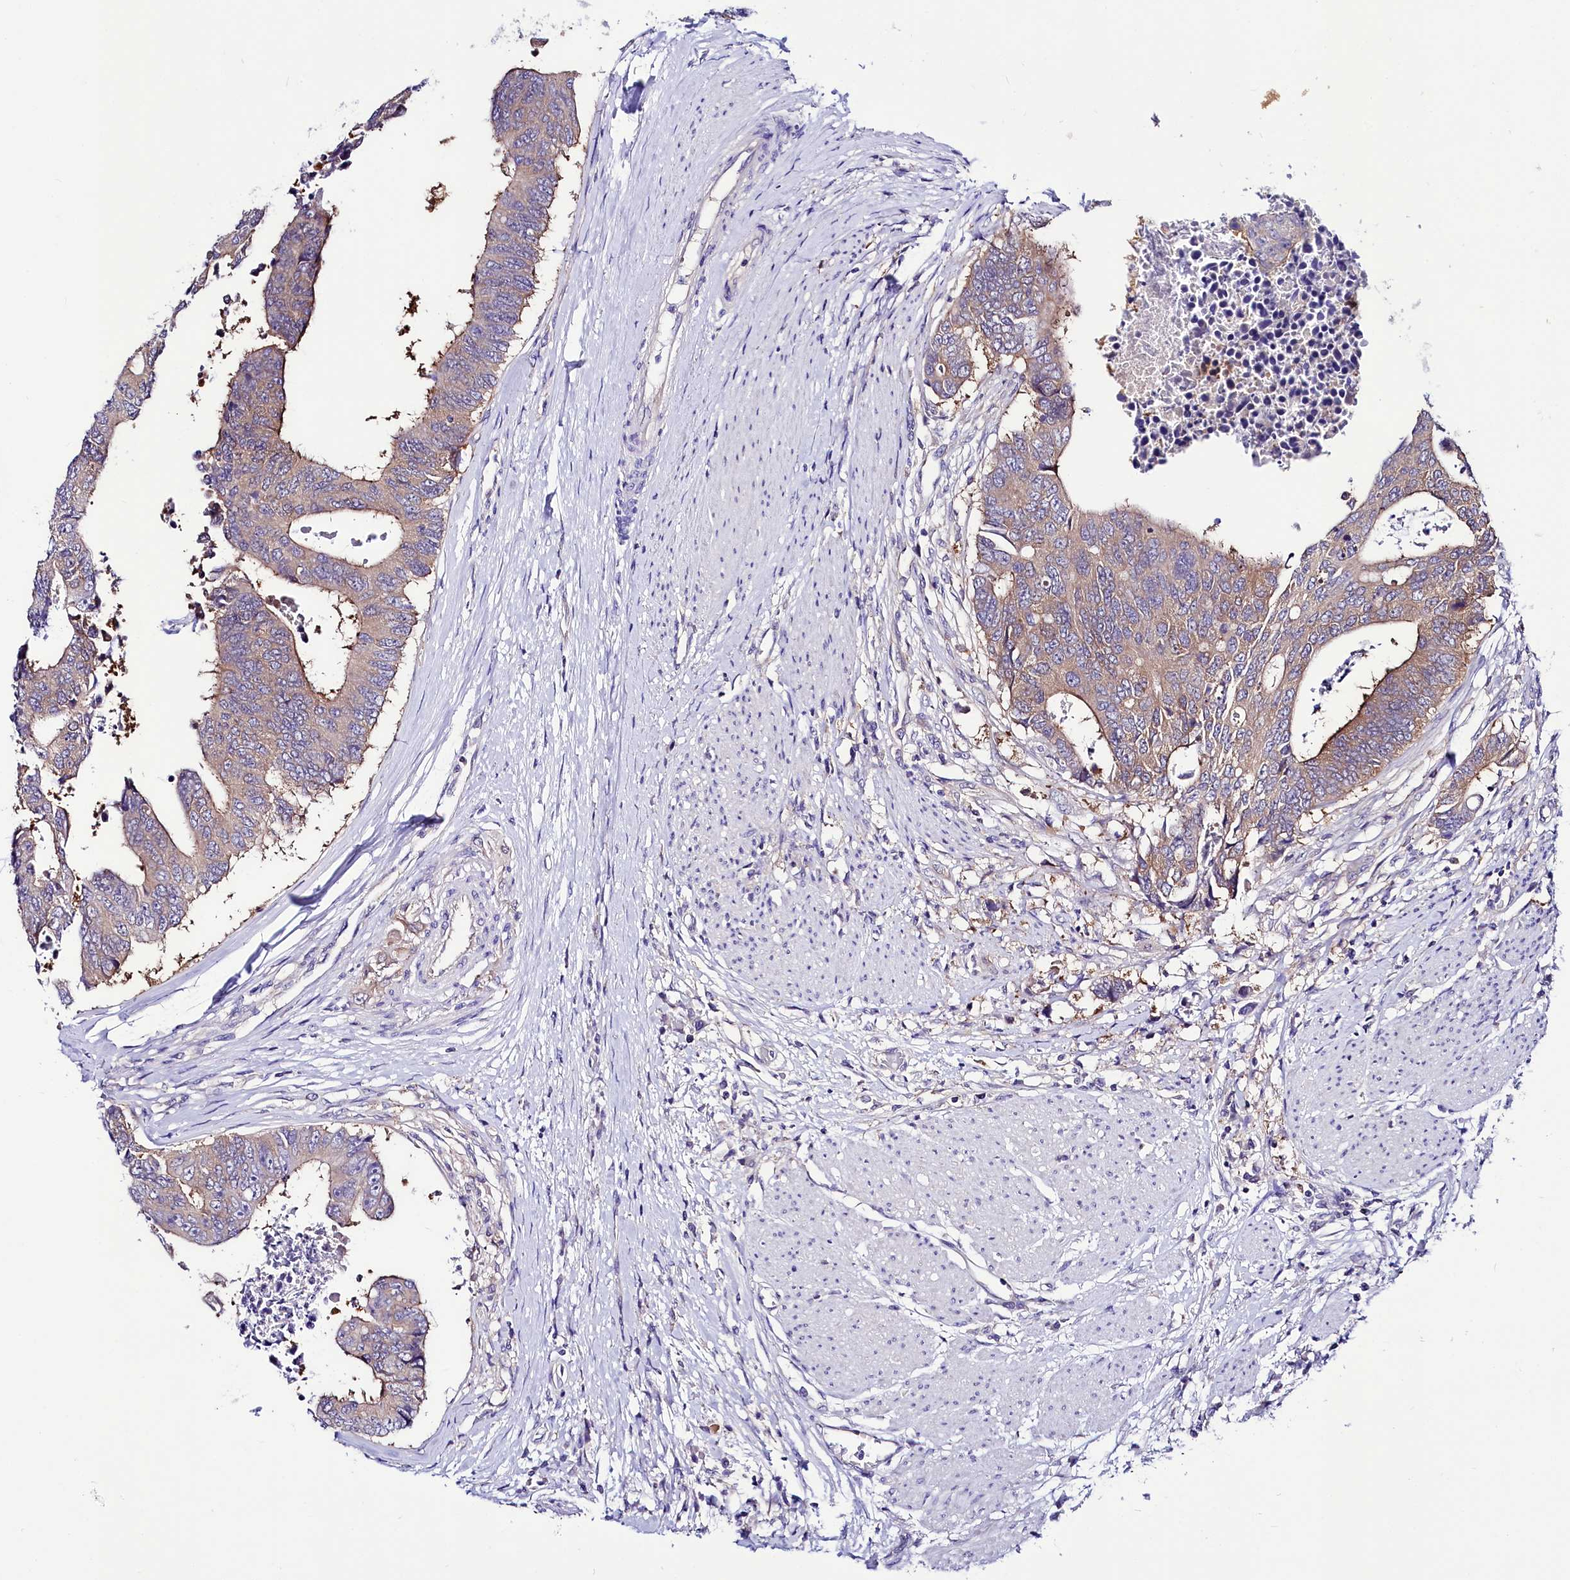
{"staining": {"intensity": "moderate", "quantity": "<25%", "location": "cytoplasmic/membranous"}, "tissue": "colorectal cancer", "cell_type": "Tumor cells", "image_type": "cancer", "snomed": [{"axis": "morphology", "description": "Adenocarcinoma, NOS"}, {"axis": "topography", "description": "Rectum"}], "caption": "Moderate cytoplasmic/membranous positivity for a protein is appreciated in approximately <25% of tumor cells of colorectal adenocarcinoma using IHC.", "gene": "ABHD5", "patient": {"sex": "male", "age": 84}}